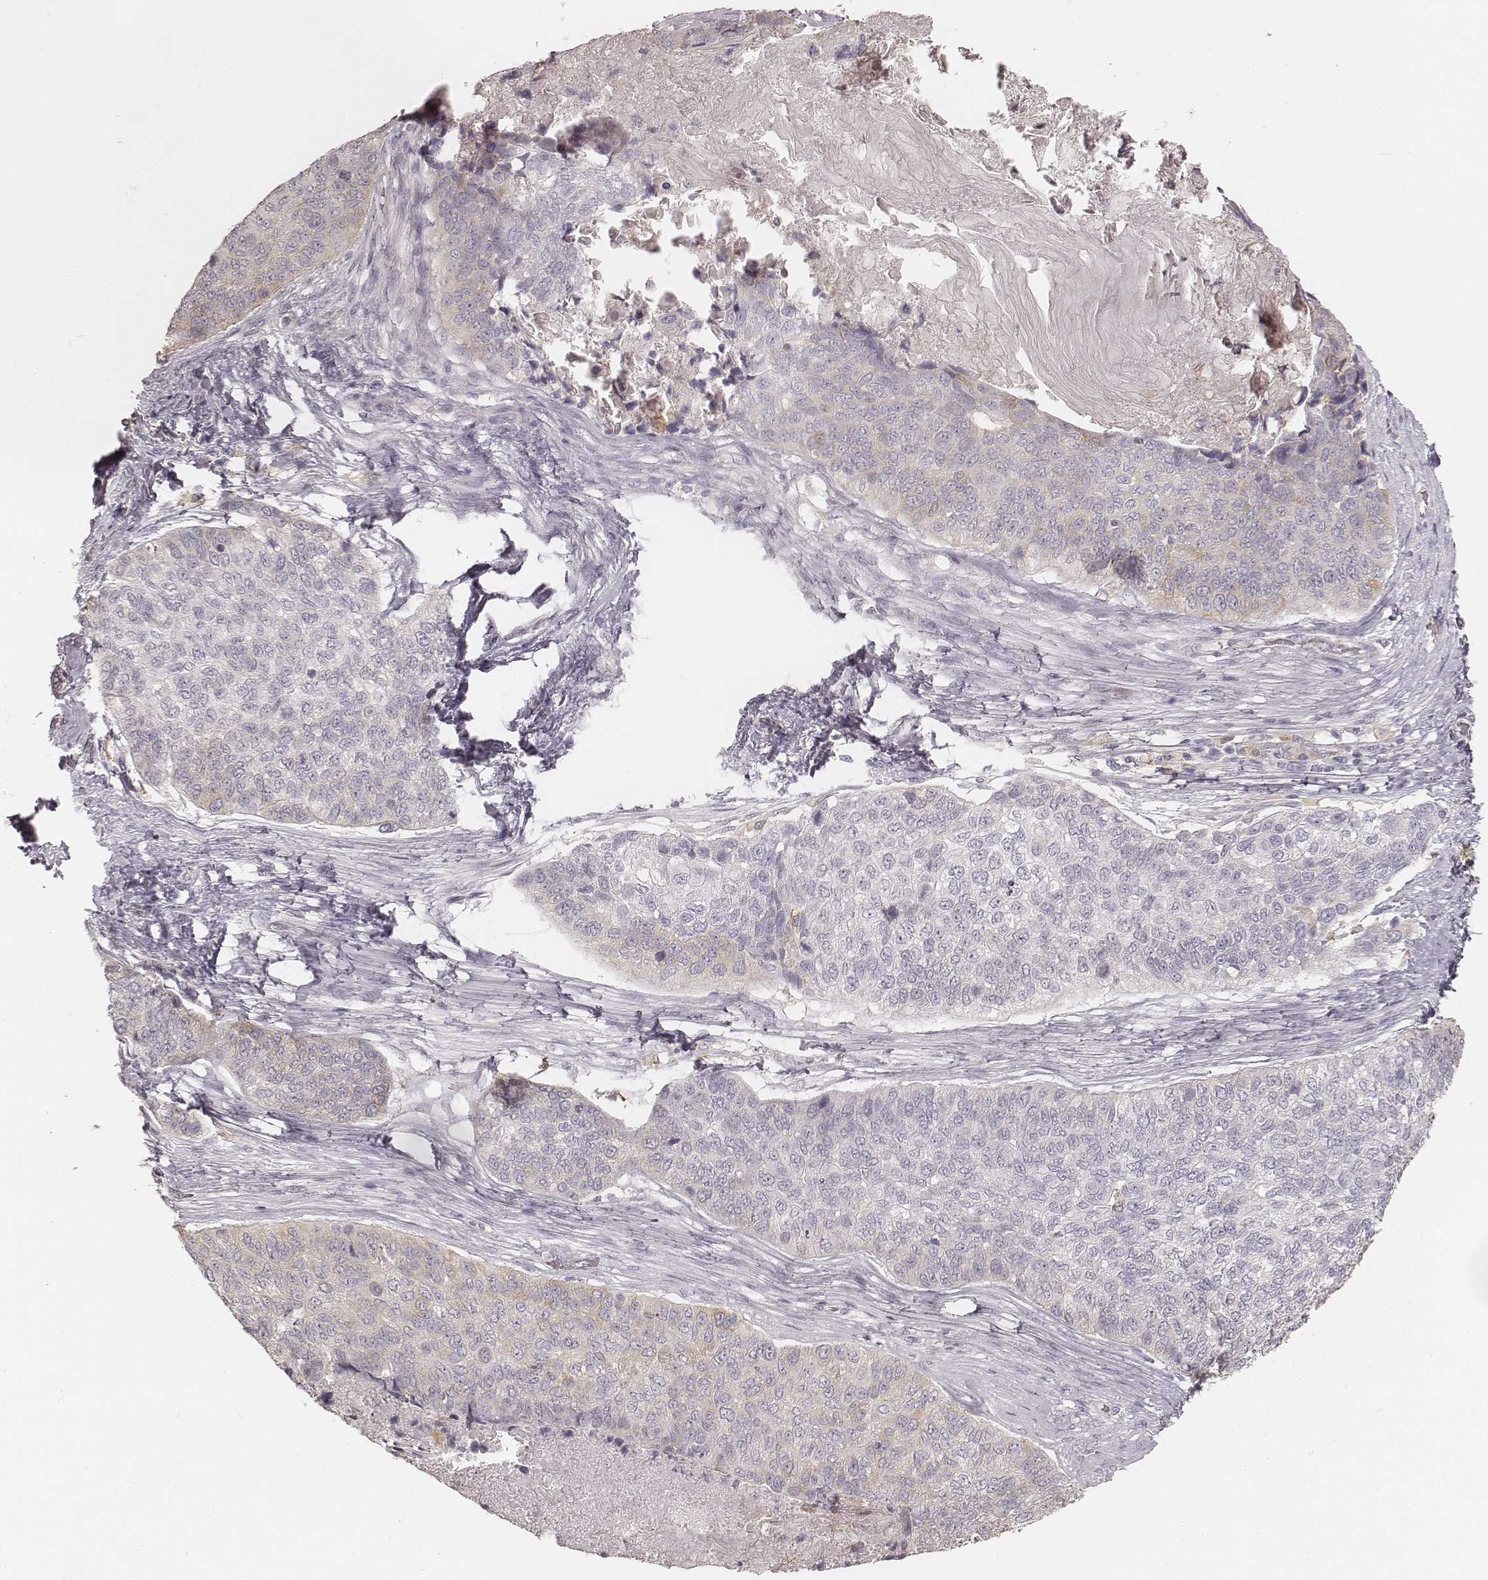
{"staining": {"intensity": "negative", "quantity": "none", "location": "none"}, "tissue": "lung cancer", "cell_type": "Tumor cells", "image_type": "cancer", "snomed": [{"axis": "morphology", "description": "Squamous cell carcinoma, NOS"}, {"axis": "topography", "description": "Lung"}], "caption": "Tumor cells are negative for brown protein staining in squamous cell carcinoma (lung). (Stains: DAB (3,3'-diaminobenzidine) IHC with hematoxylin counter stain, Microscopy: brightfield microscopy at high magnification).", "gene": "FMNL2", "patient": {"sex": "male", "age": 69}}